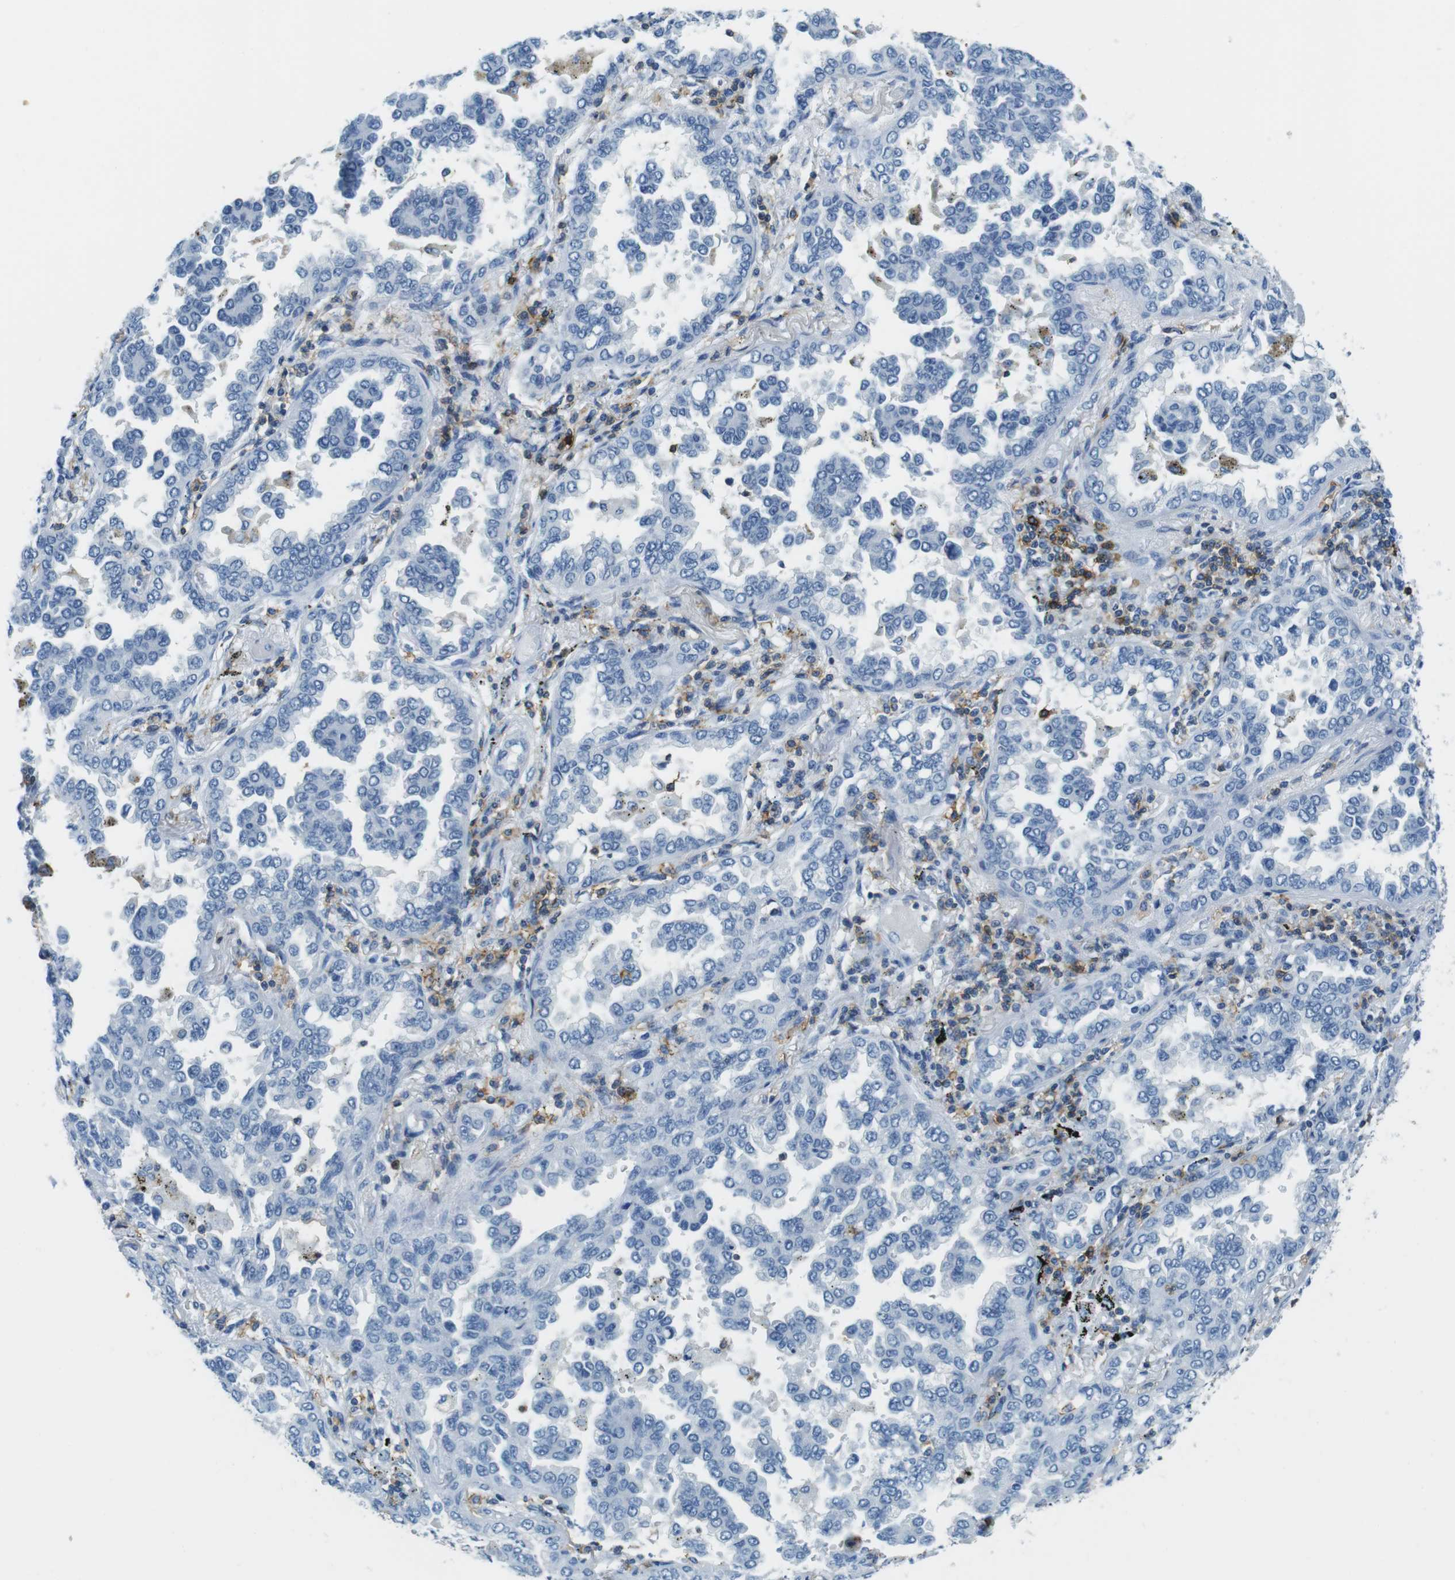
{"staining": {"intensity": "negative", "quantity": "none", "location": "none"}, "tissue": "lung cancer", "cell_type": "Tumor cells", "image_type": "cancer", "snomed": [{"axis": "morphology", "description": "Normal tissue, NOS"}, {"axis": "morphology", "description": "Adenocarcinoma, NOS"}, {"axis": "topography", "description": "Lung"}], "caption": "High power microscopy micrograph of an immunohistochemistry photomicrograph of lung adenocarcinoma, revealing no significant staining in tumor cells.", "gene": "LAT", "patient": {"sex": "male", "age": 59}}